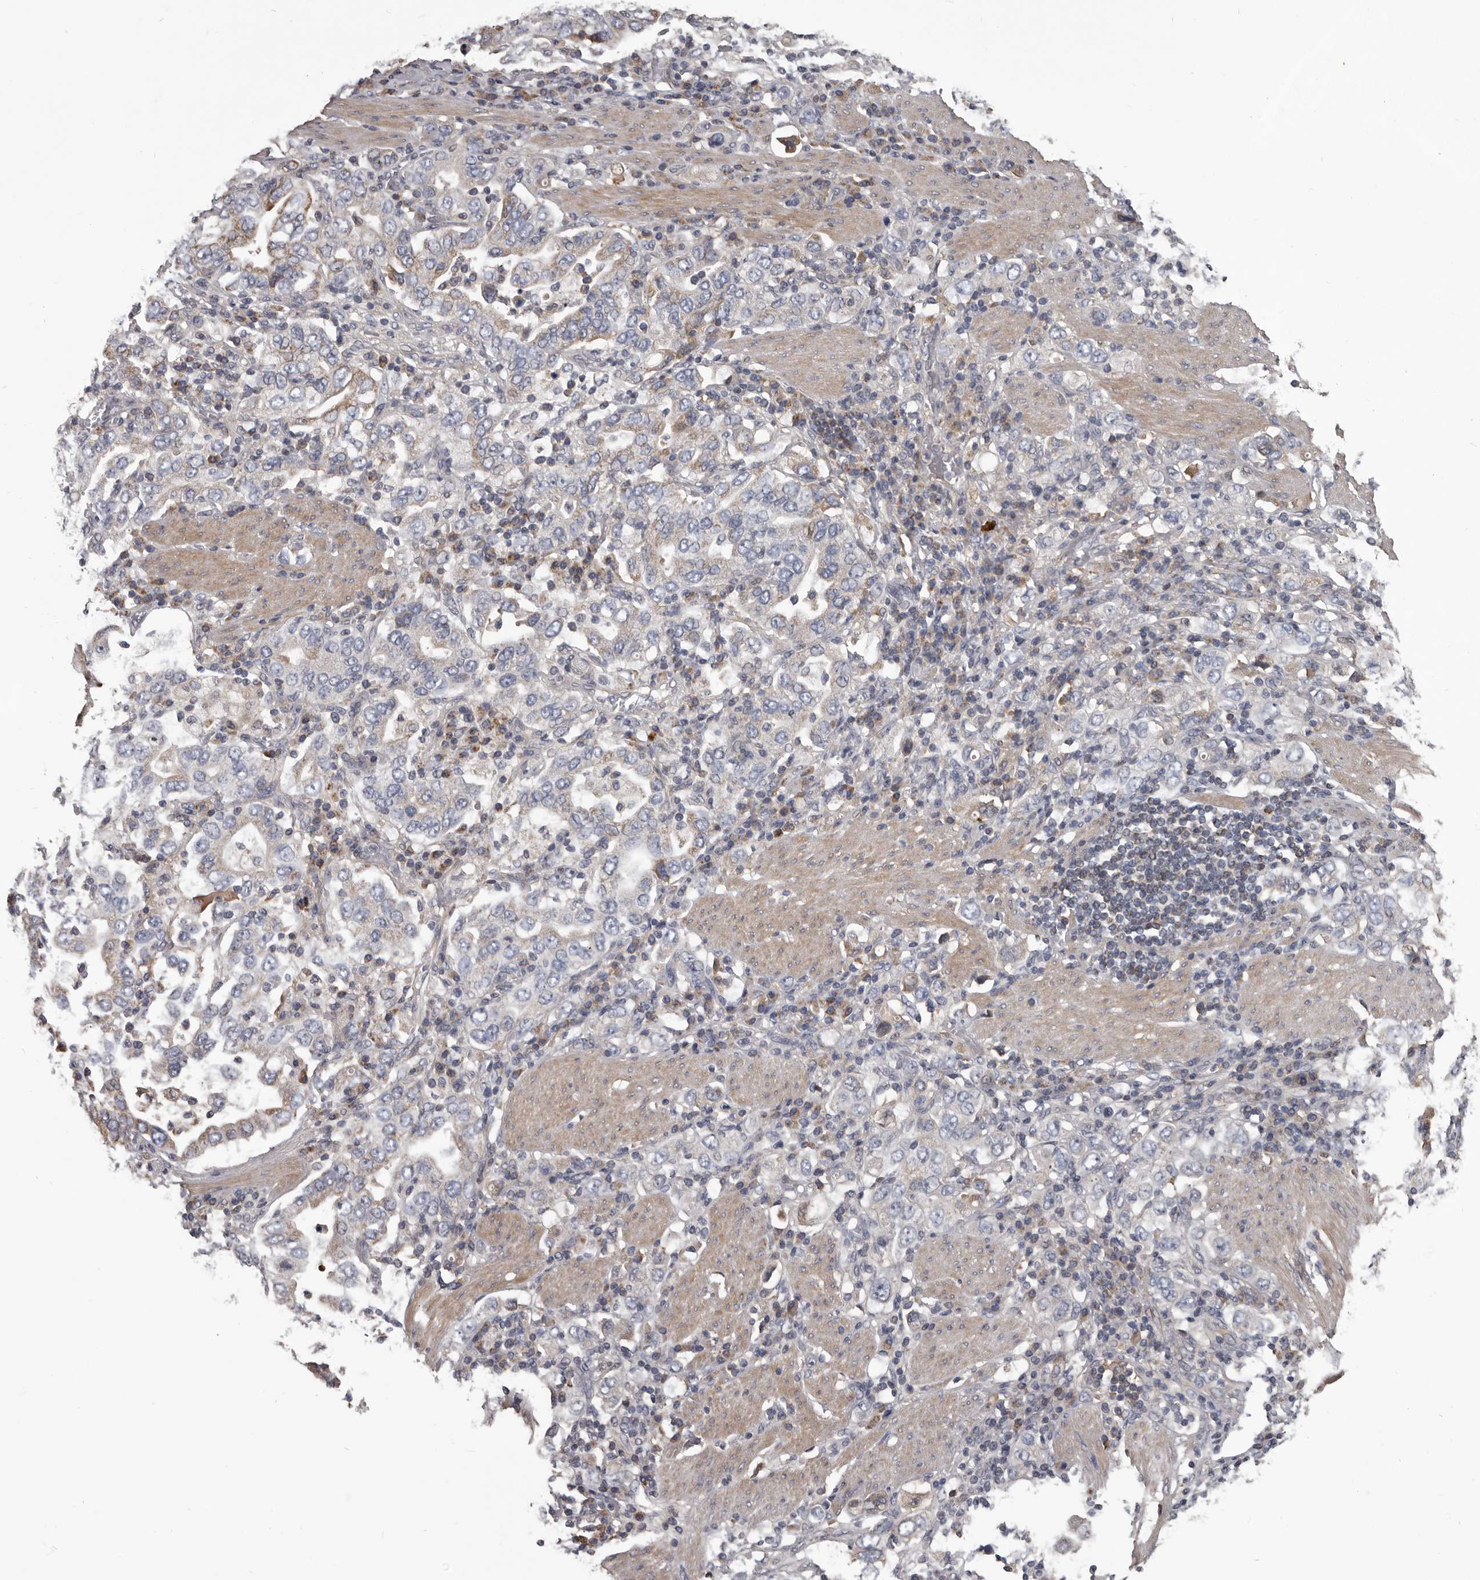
{"staining": {"intensity": "negative", "quantity": "none", "location": "none"}, "tissue": "stomach cancer", "cell_type": "Tumor cells", "image_type": "cancer", "snomed": [{"axis": "morphology", "description": "Adenocarcinoma, NOS"}, {"axis": "topography", "description": "Stomach, upper"}], "caption": "There is no significant positivity in tumor cells of stomach cancer.", "gene": "ALDH5A1", "patient": {"sex": "male", "age": 62}}